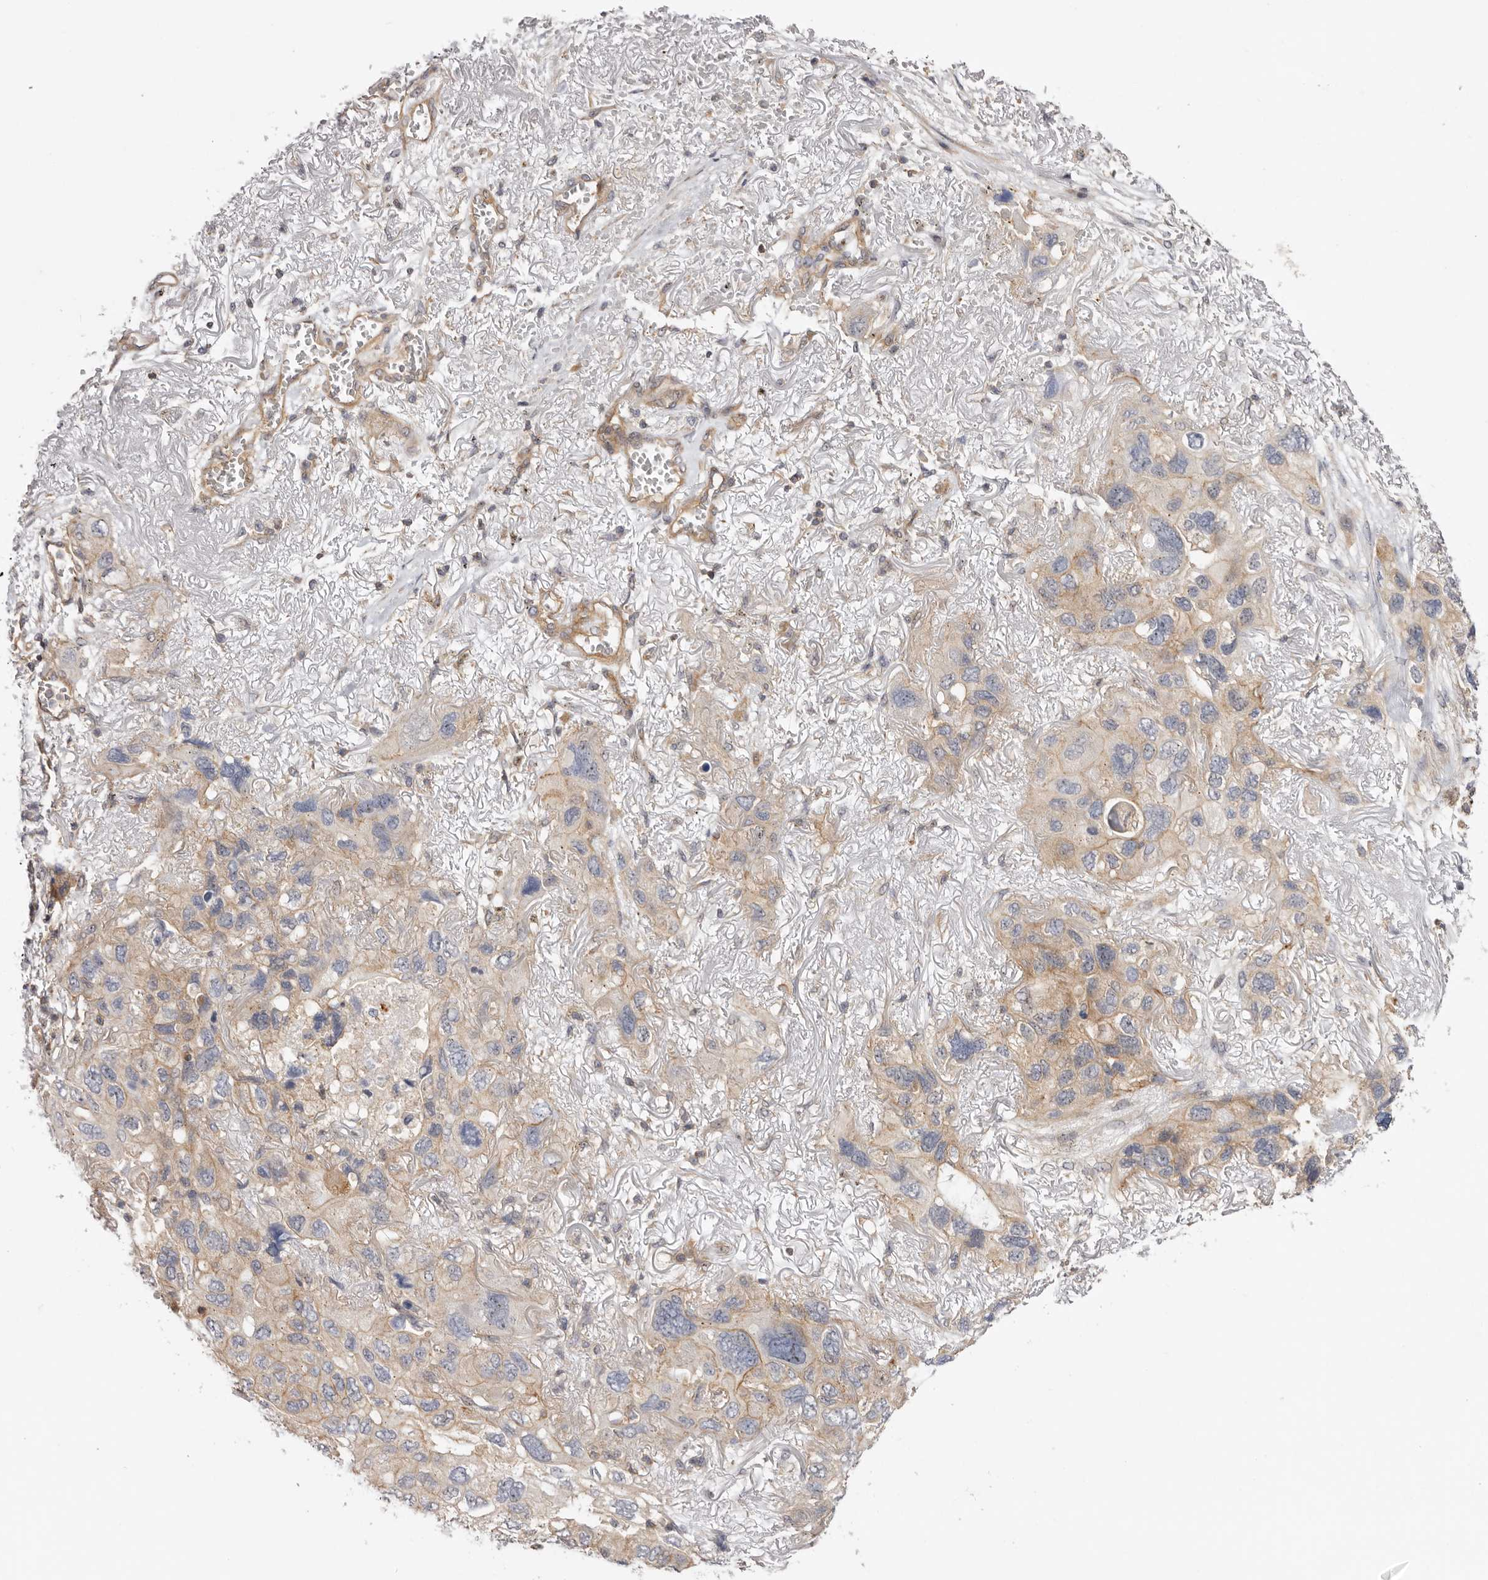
{"staining": {"intensity": "weak", "quantity": "<25%", "location": "cytoplasmic/membranous,nuclear"}, "tissue": "lung cancer", "cell_type": "Tumor cells", "image_type": "cancer", "snomed": [{"axis": "morphology", "description": "Squamous cell carcinoma, NOS"}, {"axis": "topography", "description": "Lung"}], "caption": "Tumor cells show no significant protein positivity in lung cancer.", "gene": "PANK4", "patient": {"sex": "female", "age": 73}}